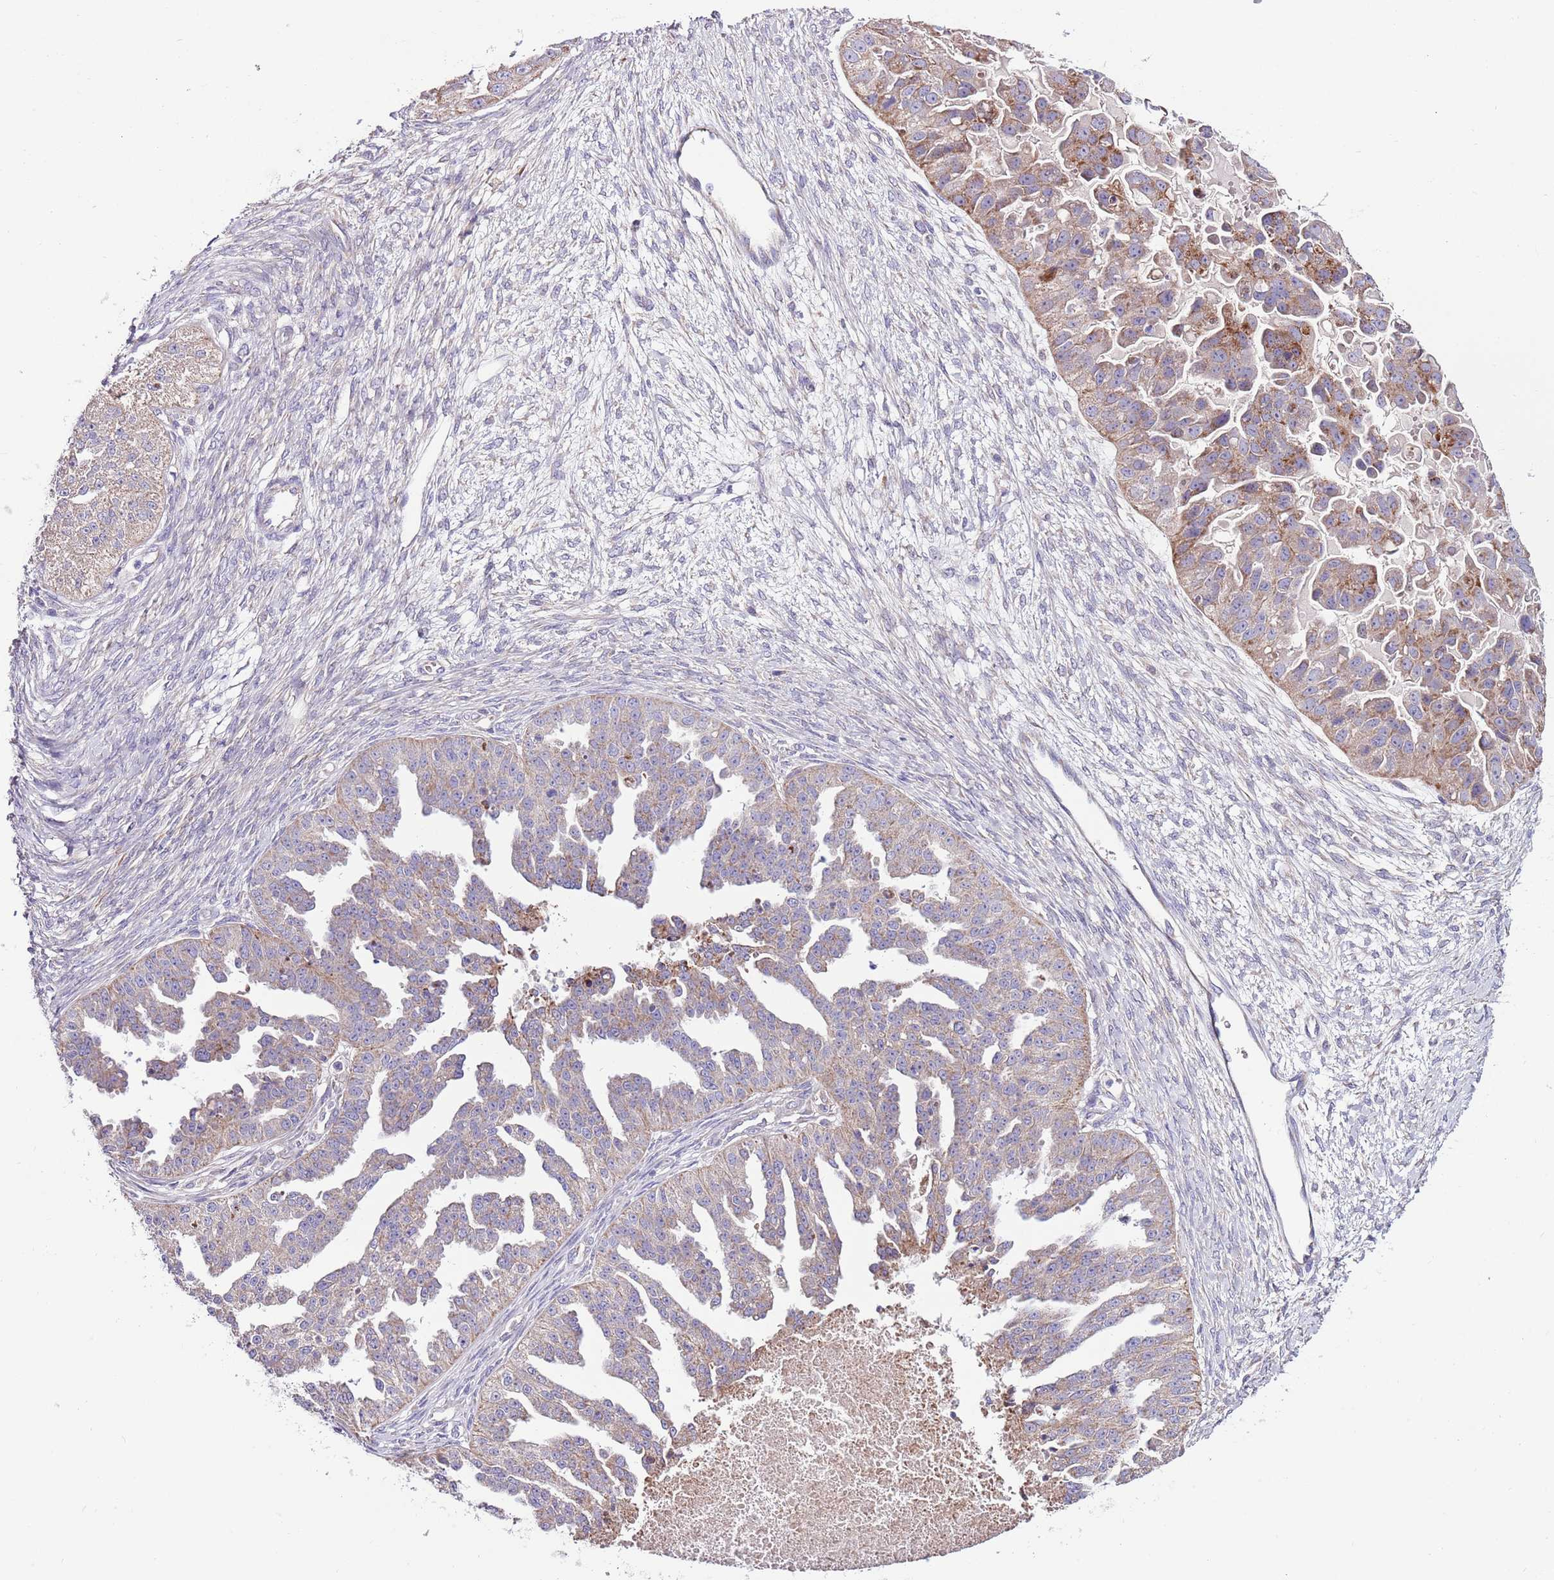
{"staining": {"intensity": "moderate", "quantity": "<25%", "location": "cytoplasmic/membranous"}, "tissue": "ovarian cancer", "cell_type": "Tumor cells", "image_type": "cancer", "snomed": [{"axis": "morphology", "description": "Cystadenocarcinoma, serous, NOS"}, {"axis": "topography", "description": "Ovary"}], "caption": "Protein analysis of ovarian cancer (serous cystadenocarcinoma) tissue reveals moderate cytoplasmic/membranous staining in approximately <25% of tumor cells.", "gene": "SMG1", "patient": {"sex": "female", "age": 58}}